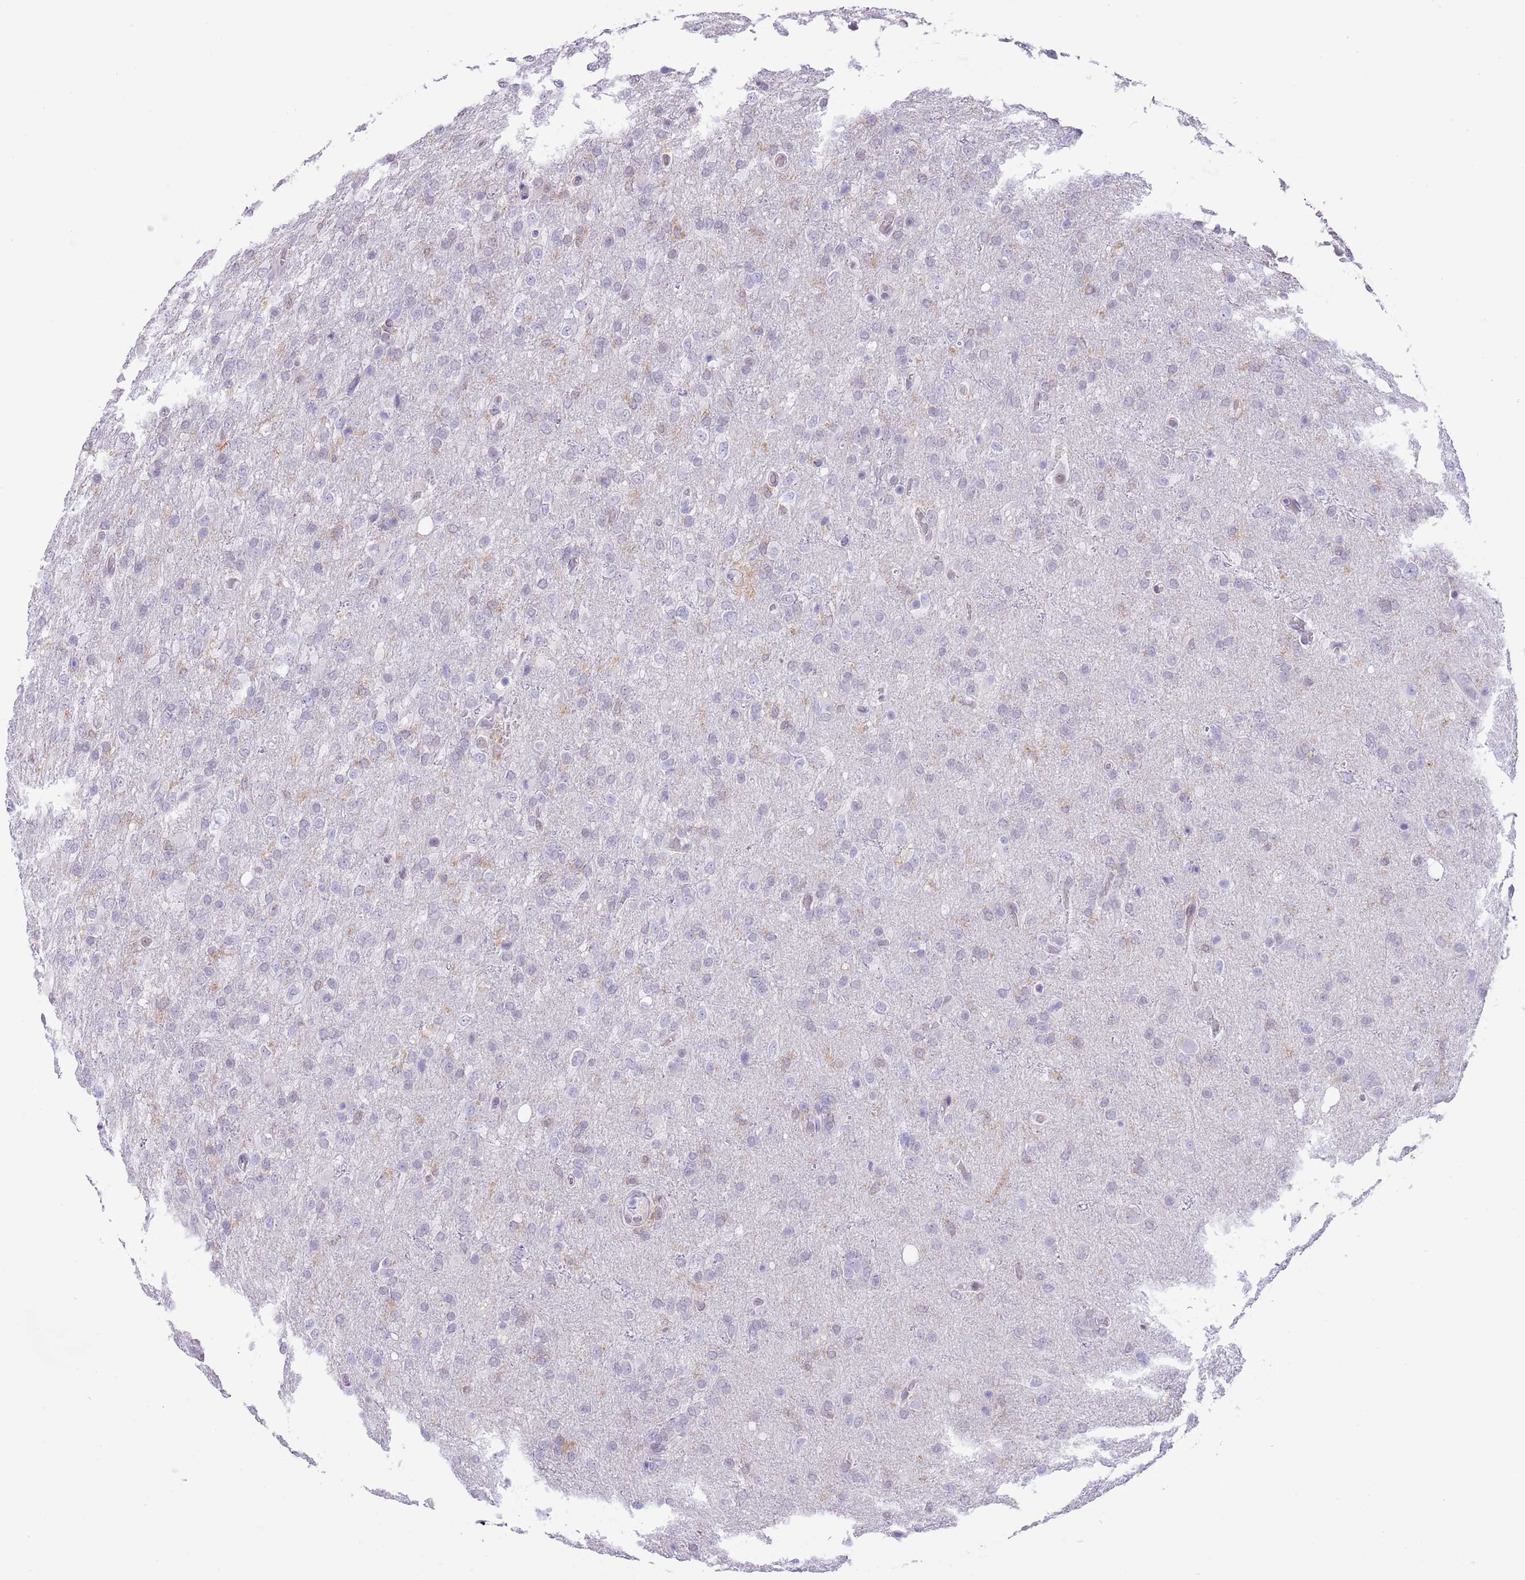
{"staining": {"intensity": "negative", "quantity": "none", "location": "none"}, "tissue": "glioma", "cell_type": "Tumor cells", "image_type": "cancer", "snomed": [{"axis": "morphology", "description": "Glioma, malignant, High grade"}, {"axis": "topography", "description": "Brain"}], "caption": "High power microscopy image of an immunohistochemistry micrograph of malignant high-grade glioma, revealing no significant staining in tumor cells.", "gene": "PPP1R17", "patient": {"sex": "female", "age": 74}}